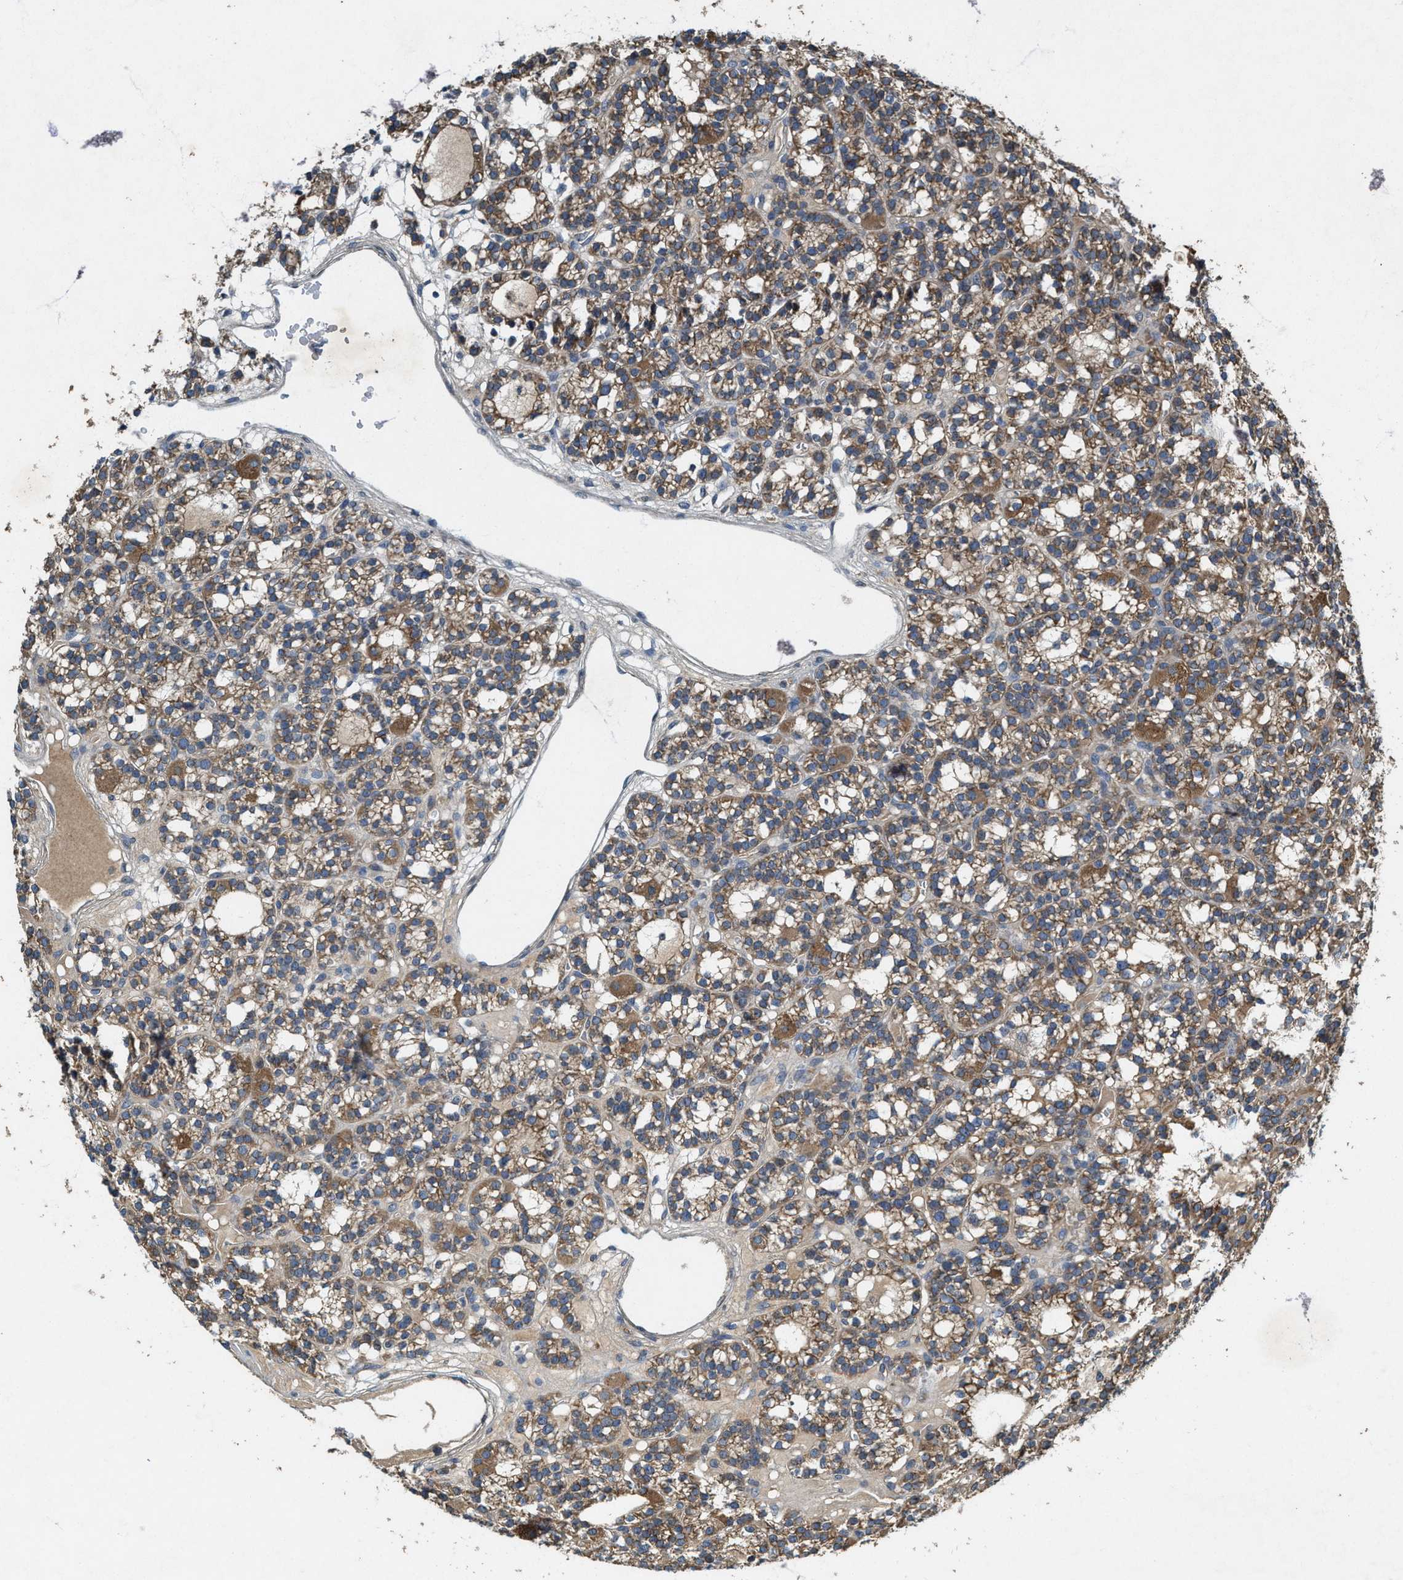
{"staining": {"intensity": "moderate", "quantity": ">75%", "location": "cytoplasmic/membranous"}, "tissue": "parathyroid gland", "cell_type": "Glandular cells", "image_type": "normal", "snomed": [{"axis": "morphology", "description": "Normal tissue, NOS"}, {"axis": "morphology", "description": "Adenoma, NOS"}, {"axis": "topography", "description": "Parathyroid gland"}], "caption": "Immunohistochemistry image of unremarkable human parathyroid gland stained for a protein (brown), which exhibits medium levels of moderate cytoplasmic/membranous expression in approximately >75% of glandular cells.", "gene": "PDP2", "patient": {"sex": "female", "age": 58}}